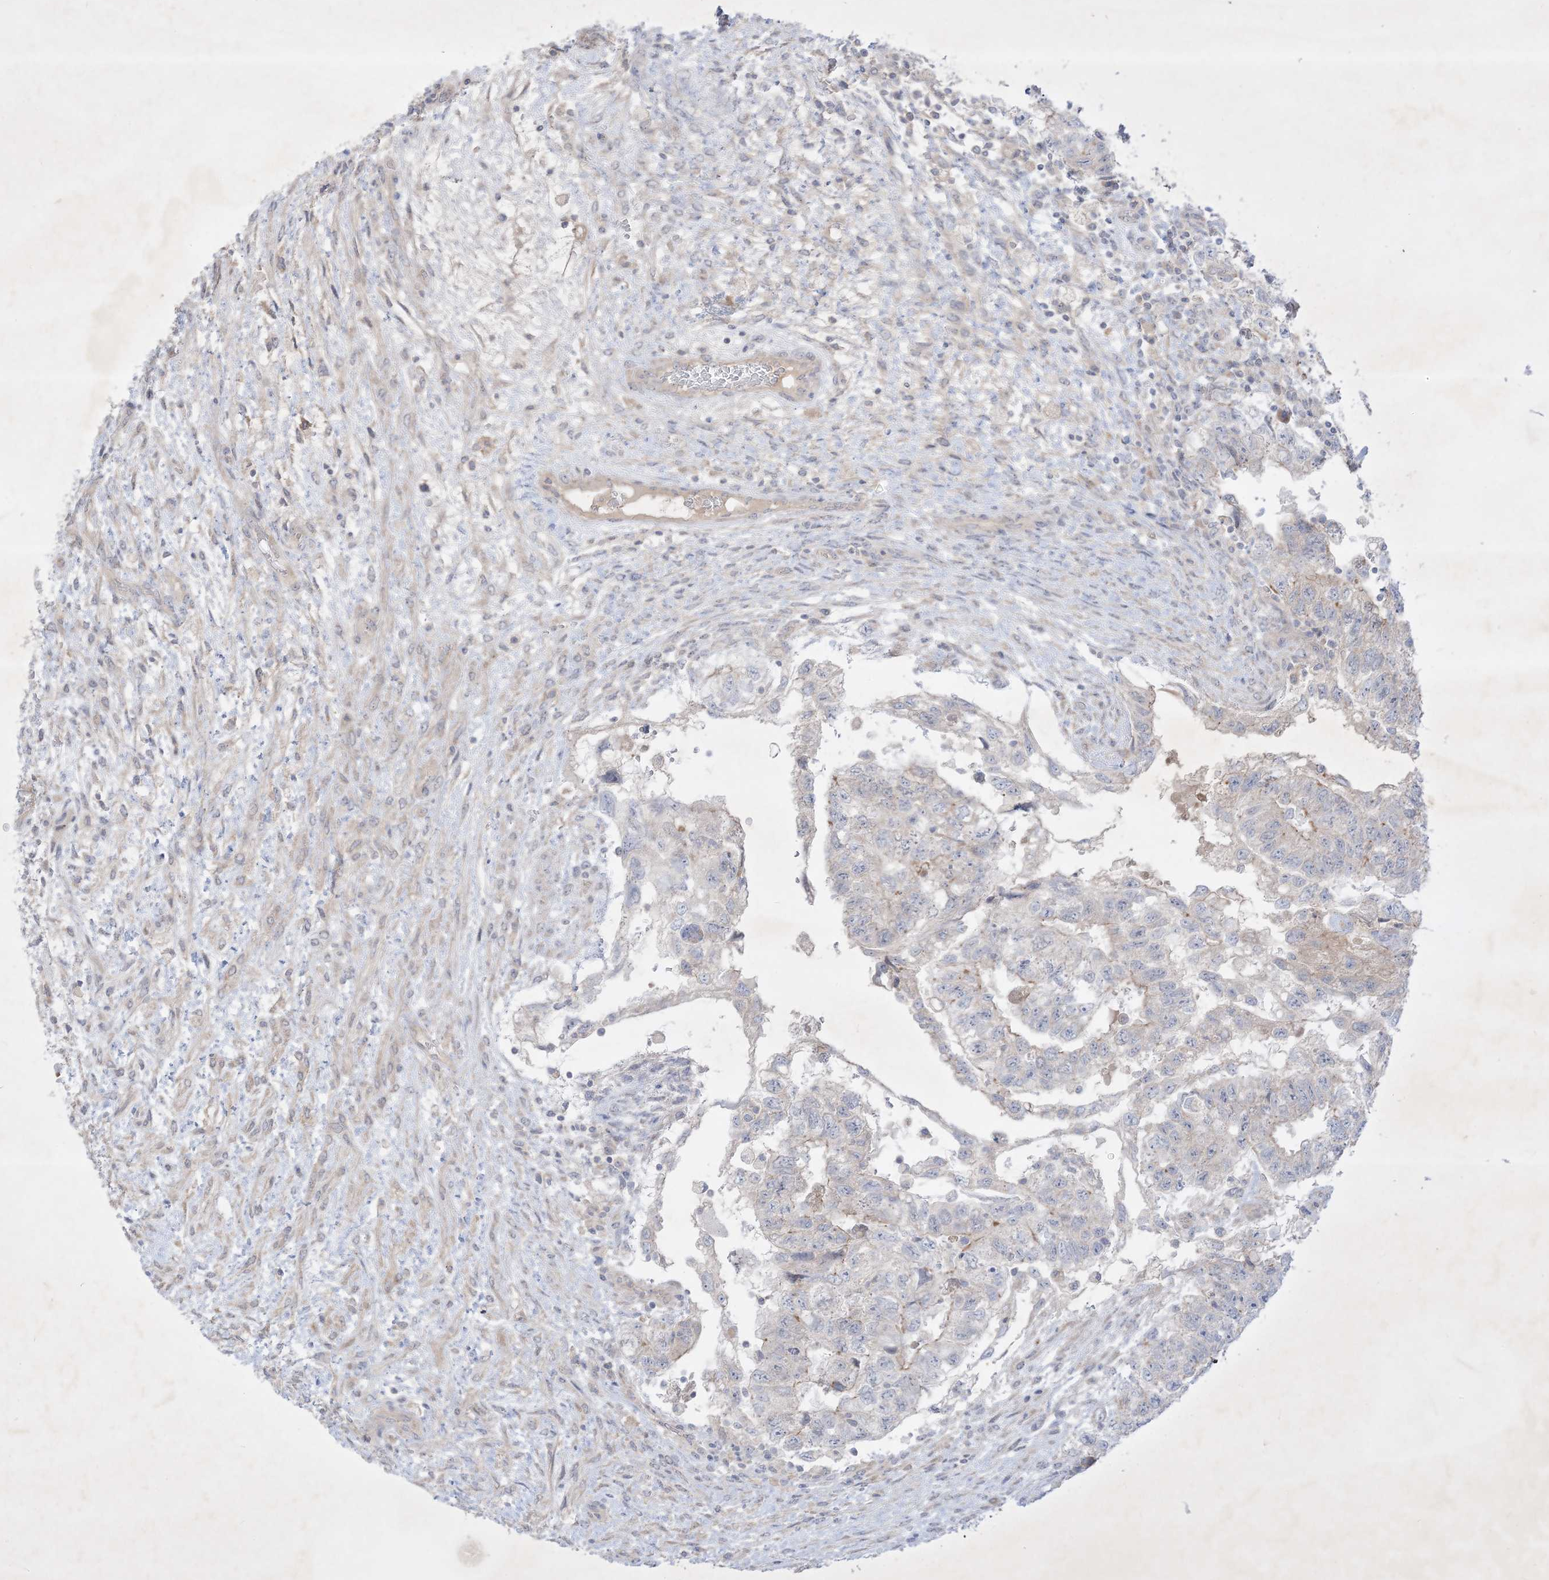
{"staining": {"intensity": "negative", "quantity": "none", "location": "none"}, "tissue": "testis cancer", "cell_type": "Tumor cells", "image_type": "cancer", "snomed": [{"axis": "morphology", "description": "Carcinoma, Embryonal, NOS"}, {"axis": "topography", "description": "Testis"}], "caption": "IHC photomicrograph of testis embryonal carcinoma stained for a protein (brown), which displays no expression in tumor cells.", "gene": "PLEKHA3", "patient": {"sex": "male", "age": 36}}